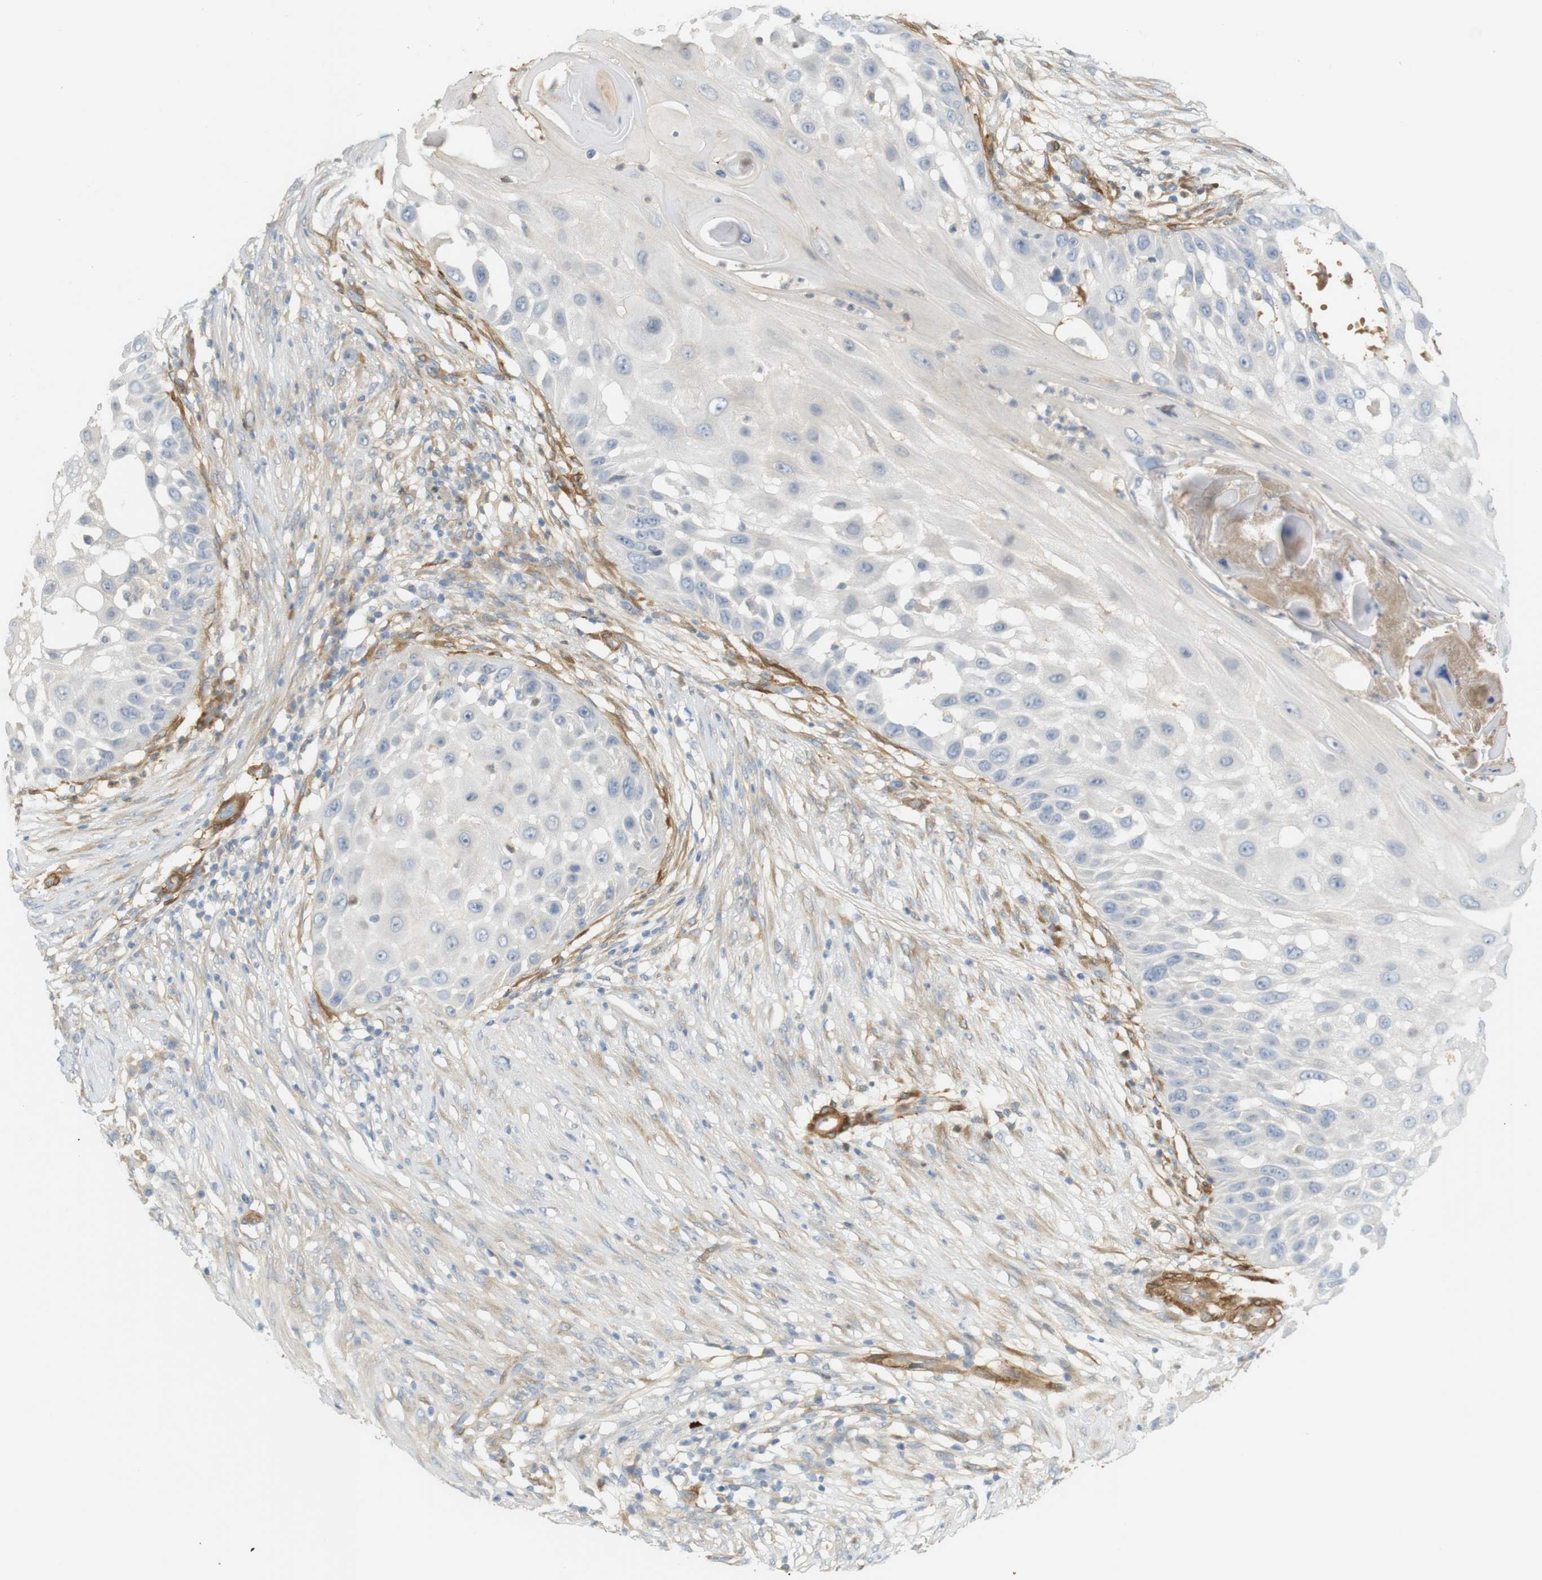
{"staining": {"intensity": "negative", "quantity": "none", "location": "none"}, "tissue": "skin cancer", "cell_type": "Tumor cells", "image_type": "cancer", "snomed": [{"axis": "morphology", "description": "Squamous cell carcinoma, NOS"}, {"axis": "topography", "description": "Skin"}], "caption": "IHC image of neoplastic tissue: skin cancer stained with DAB (3,3'-diaminobenzidine) exhibits no significant protein expression in tumor cells.", "gene": "PDE3A", "patient": {"sex": "female", "age": 44}}